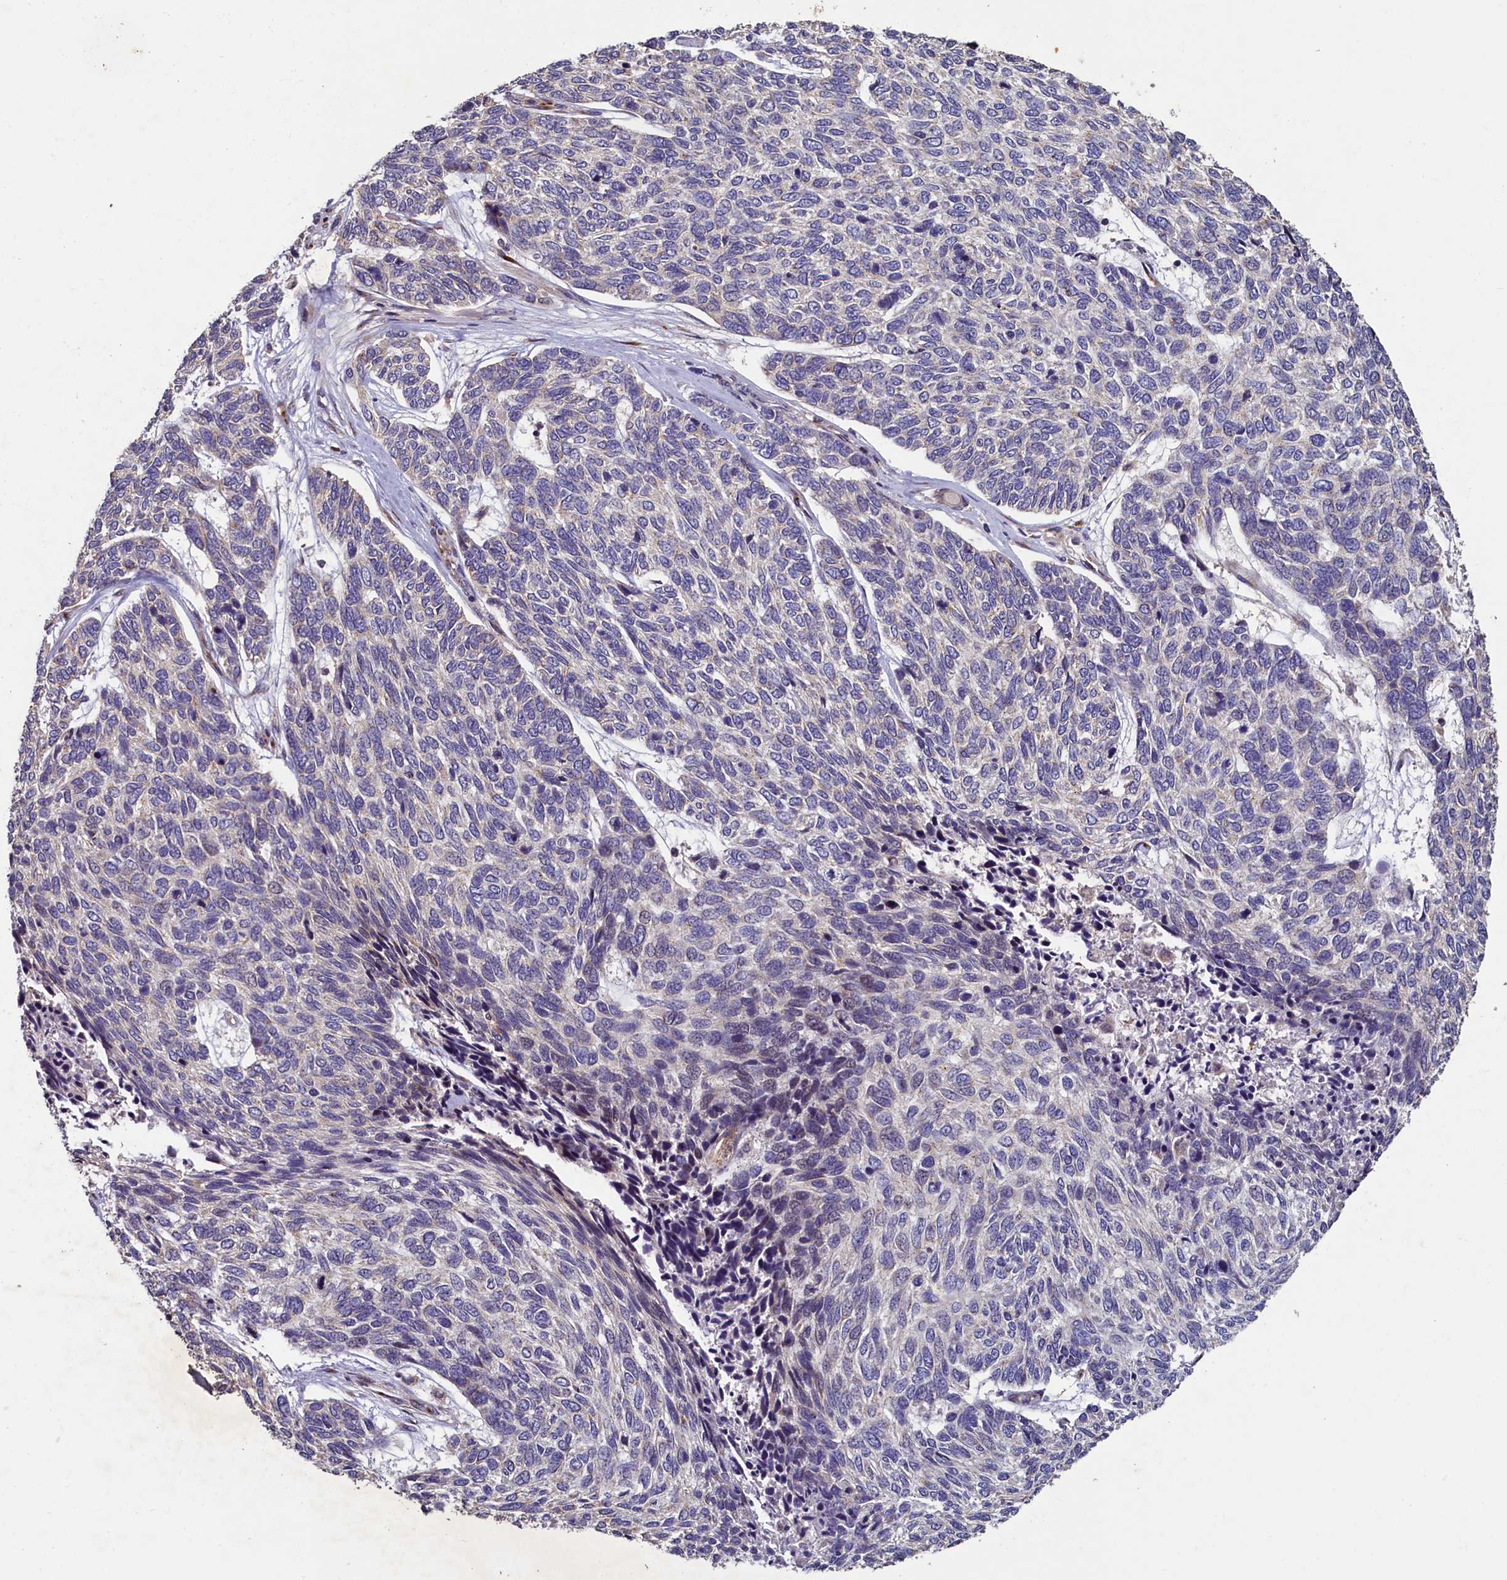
{"staining": {"intensity": "negative", "quantity": "none", "location": "none"}, "tissue": "skin cancer", "cell_type": "Tumor cells", "image_type": "cancer", "snomed": [{"axis": "morphology", "description": "Basal cell carcinoma"}, {"axis": "topography", "description": "Skin"}], "caption": "Immunohistochemical staining of human basal cell carcinoma (skin) shows no significant expression in tumor cells. (Stains: DAB immunohistochemistry (IHC) with hematoxylin counter stain, Microscopy: brightfield microscopy at high magnification).", "gene": "TMEM181", "patient": {"sex": "female", "age": 65}}